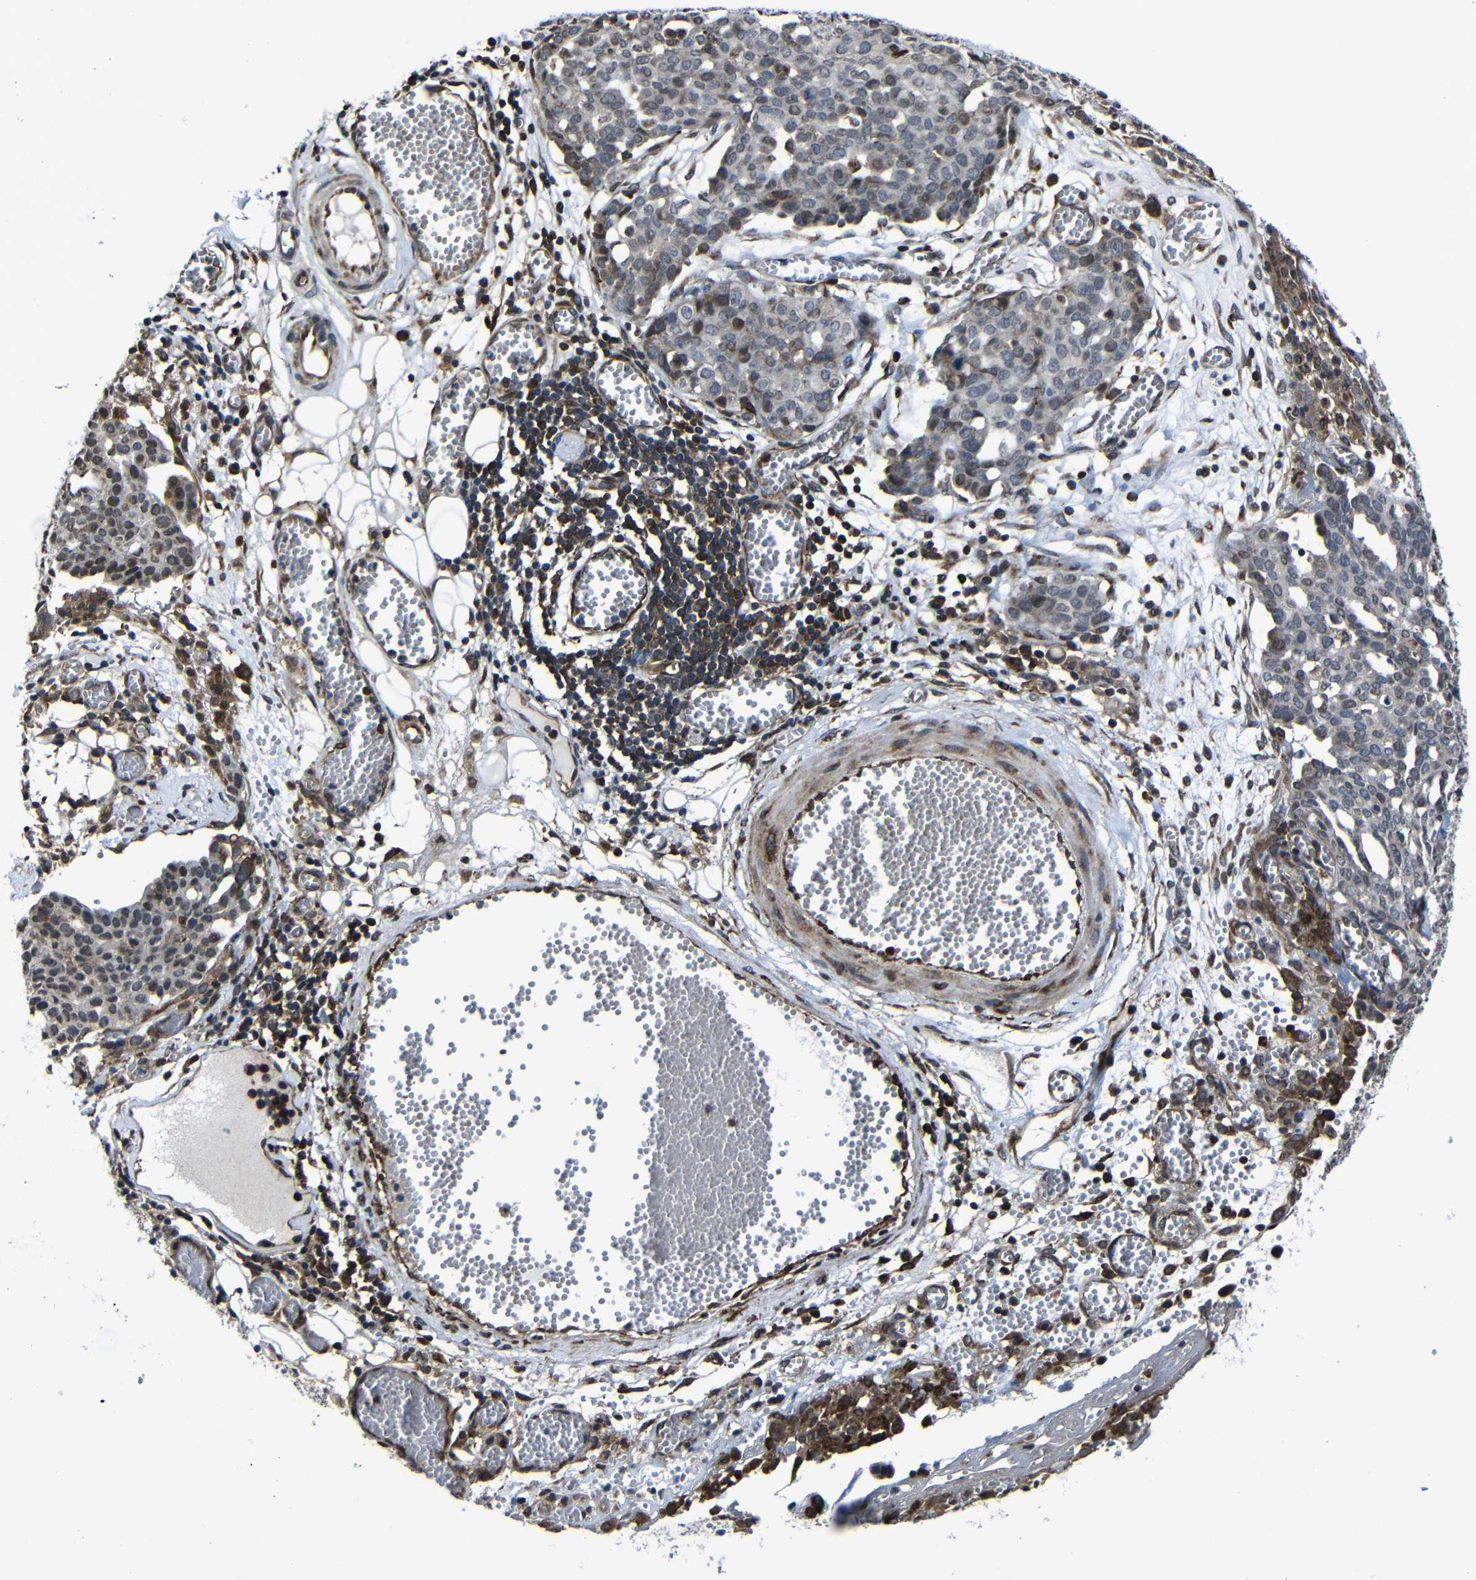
{"staining": {"intensity": "moderate", "quantity": "25%-75%", "location": "cytoplasmic/membranous"}, "tissue": "ovarian cancer", "cell_type": "Tumor cells", "image_type": "cancer", "snomed": [{"axis": "morphology", "description": "Cystadenocarcinoma, serous, NOS"}, {"axis": "topography", "description": "Soft tissue"}, {"axis": "topography", "description": "Ovary"}], "caption": "The histopathology image displays immunohistochemical staining of ovarian cancer. There is moderate cytoplasmic/membranous staining is identified in approximately 25%-75% of tumor cells.", "gene": "KIAA0513", "patient": {"sex": "female", "age": 57}}